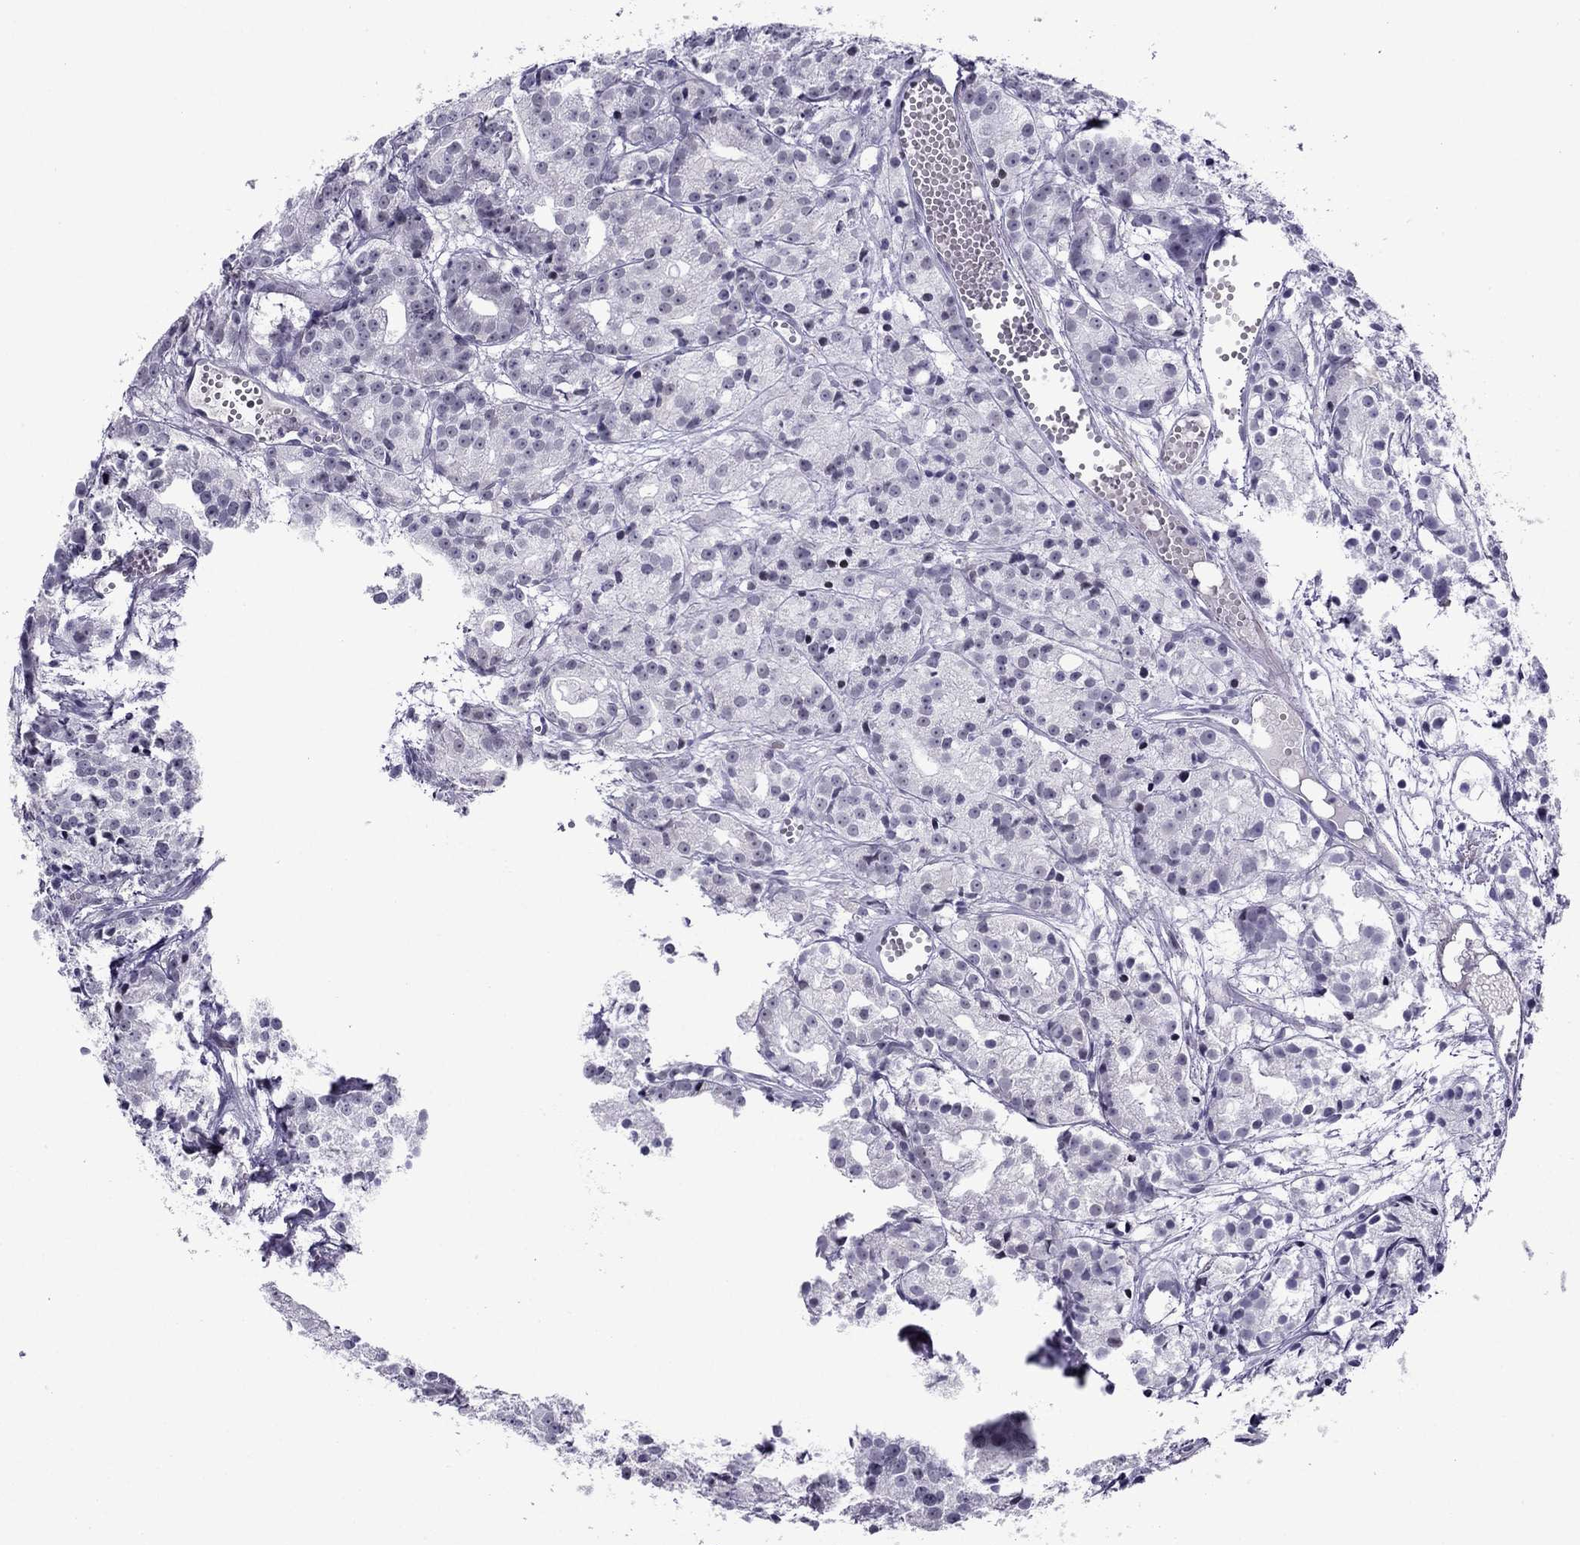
{"staining": {"intensity": "negative", "quantity": "none", "location": "none"}, "tissue": "prostate cancer", "cell_type": "Tumor cells", "image_type": "cancer", "snomed": [{"axis": "morphology", "description": "Adenocarcinoma, Medium grade"}, {"axis": "topography", "description": "Prostate"}], "caption": "An IHC photomicrograph of prostate adenocarcinoma (medium-grade) is shown. There is no staining in tumor cells of prostate adenocarcinoma (medium-grade).", "gene": "MYLK3", "patient": {"sex": "male", "age": 74}}